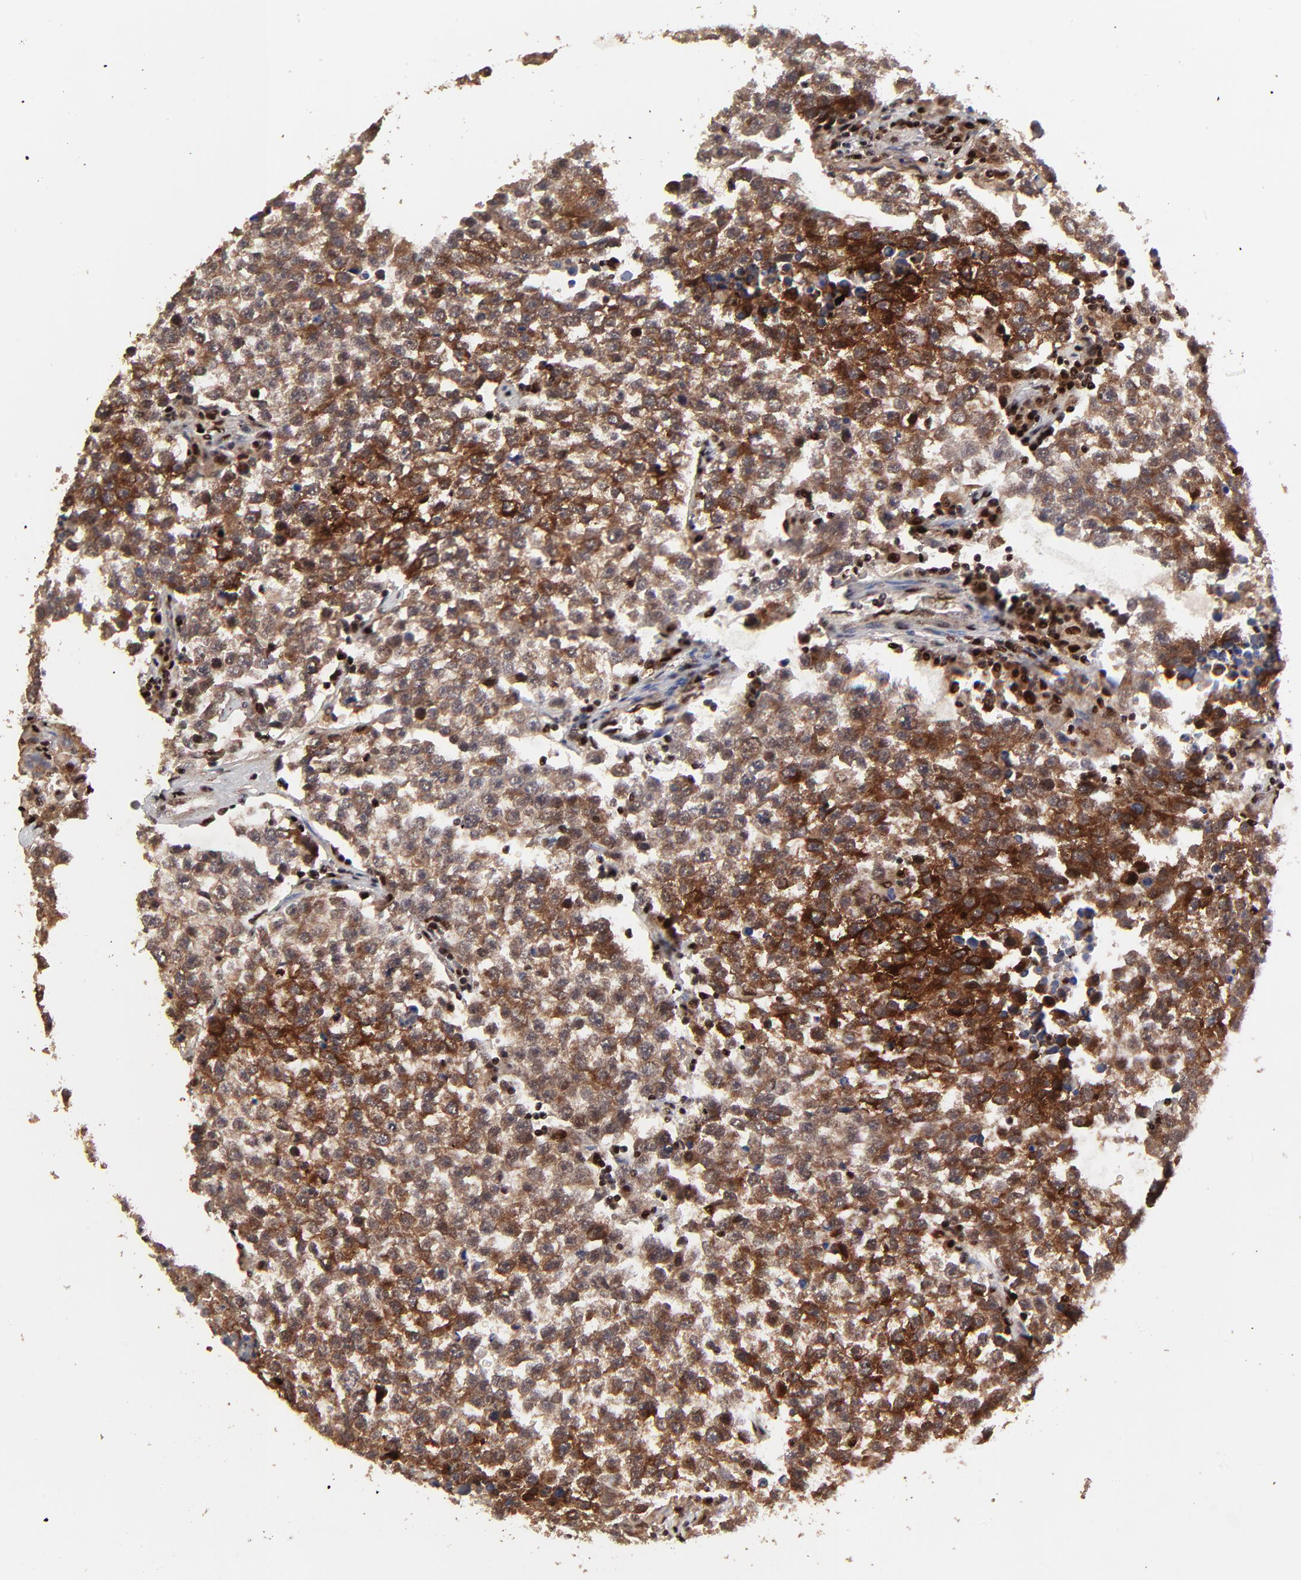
{"staining": {"intensity": "moderate", "quantity": ">75%", "location": "cytoplasmic/membranous,nuclear"}, "tissue": "testis cancer", "cell_type": "Tumor cells", "image_type": "cancer", "snomed": [{"axis": "morphology", "description": "Seminoma, NOS"}, {"axis": "topography", "description": "Testis"}], "caption": "Testis cancer (seminoma) stained for a protein displays moderate cytoplasmic/membranous and nuclear positivity in tumor cells.", "gene": "RBM22", "patient": {"sex": "male", "age": 36}}